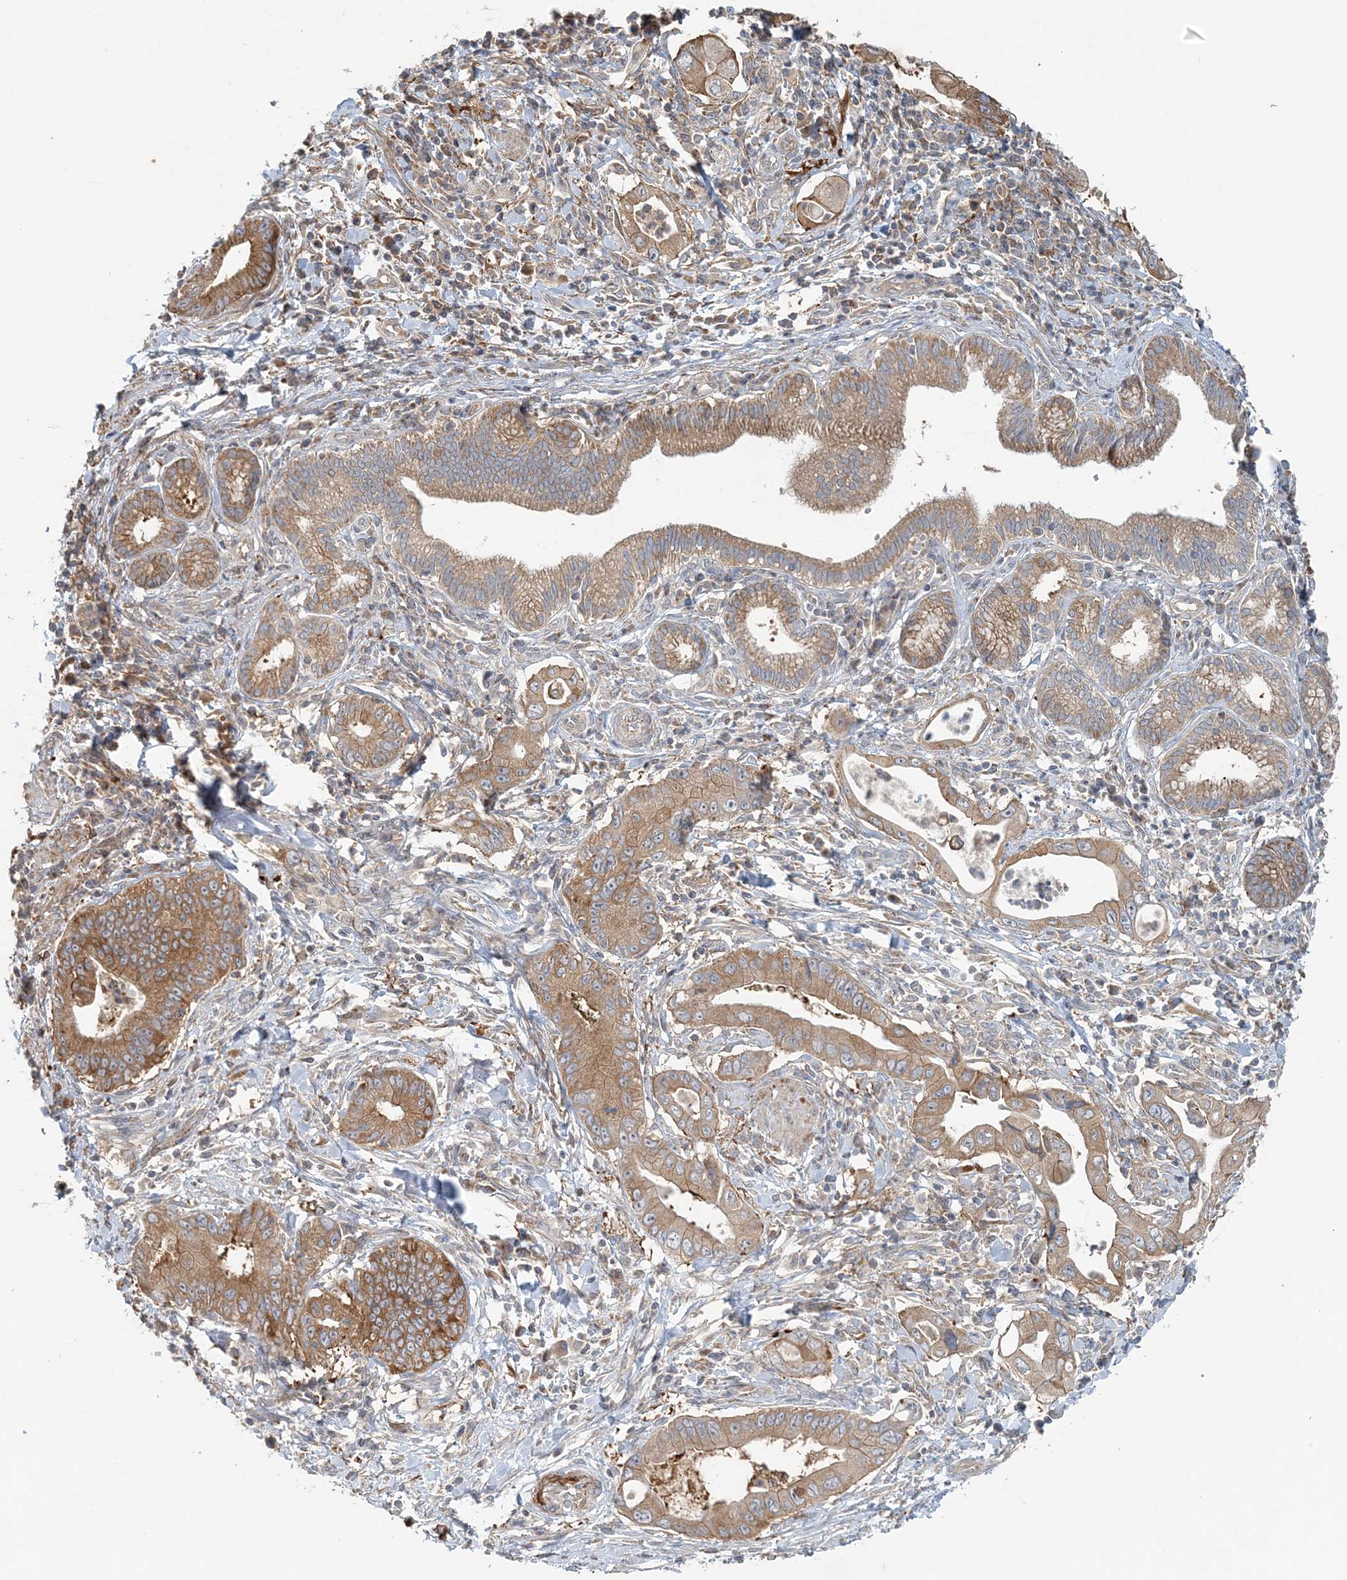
{"staining": {"intensity": "moderate", "quantity": ">75%", "location": "cytoplasmic/membranous"}, "tissue": "pancreatic cancer", "cell_type": "Tumor cells", "image_type": "cancer", "snomed": [{"axis": "morphology", "description": "Adenocarcinoma, NOS"}, {"axis": "topography", "description": "Pancreas"}], "caption": "Protein analysis of adenocarcinoma (pancreatic) tissue displays moderate cytoplasmic/membranous positivity in about >75% of tumor cells.", "gene": "MMUT", "patient": {"sex": "male", "age": 78}}